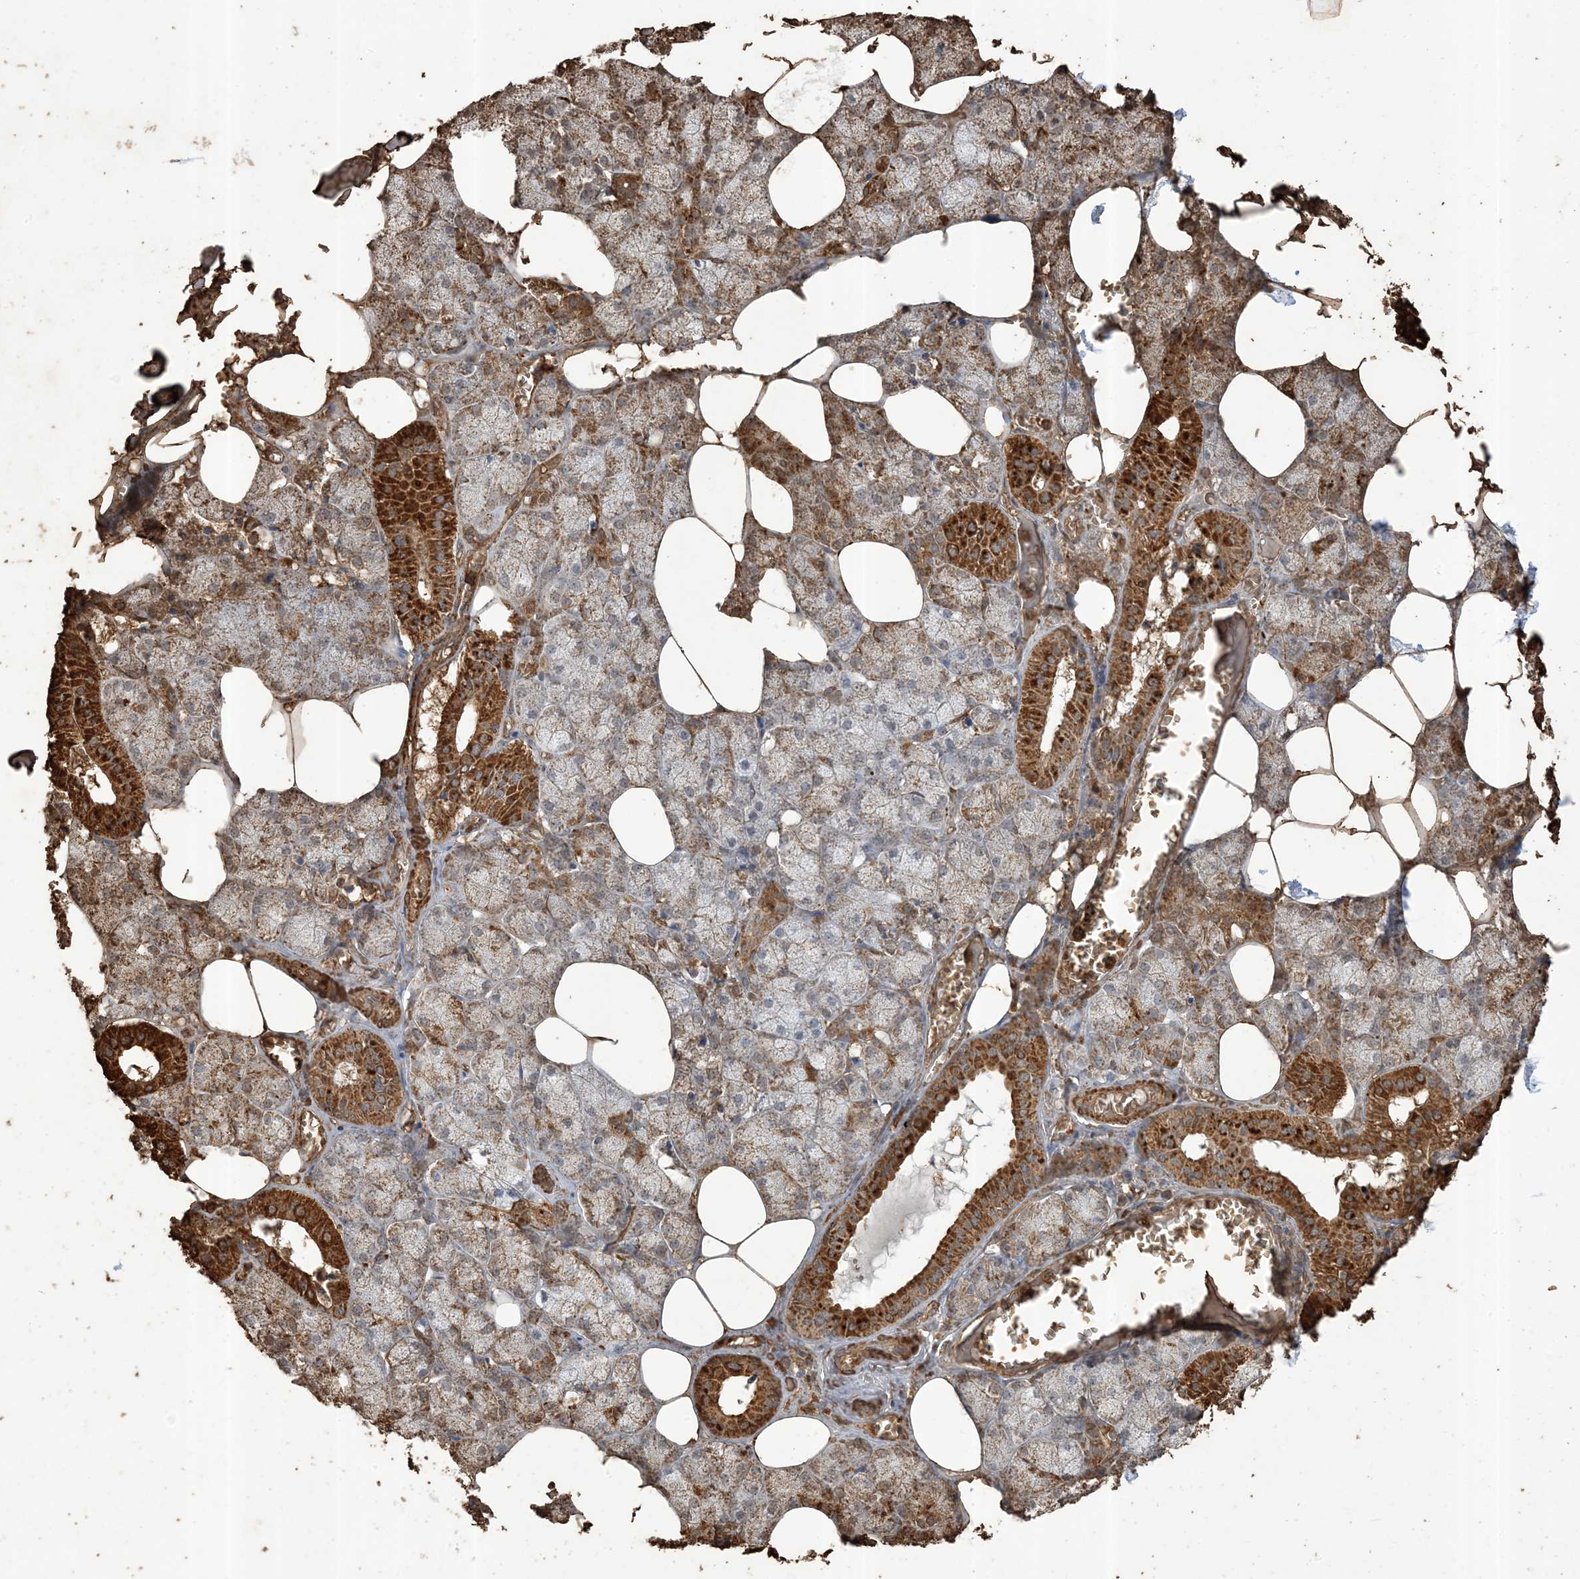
{"staining": {"intensity": "strong", "quantity": "25%-75%", "location": "cytoplasmic/membranous"}, "tissue": "salivary gland", "cell_type": "Glandular cells", "image_type": "normal", "snomed": [{"axis": "morphology", "description": "Normal tissue, NOS"}, {"axis": "topography", "description": "Salivary gland"}], "caption": "An image of human salivary gland stained for a protein shows strong cytoplasmic/membranous brown staining in glandular cells.", "gene": "HPS4", "patient": {"sex": "male", "age": 62}}